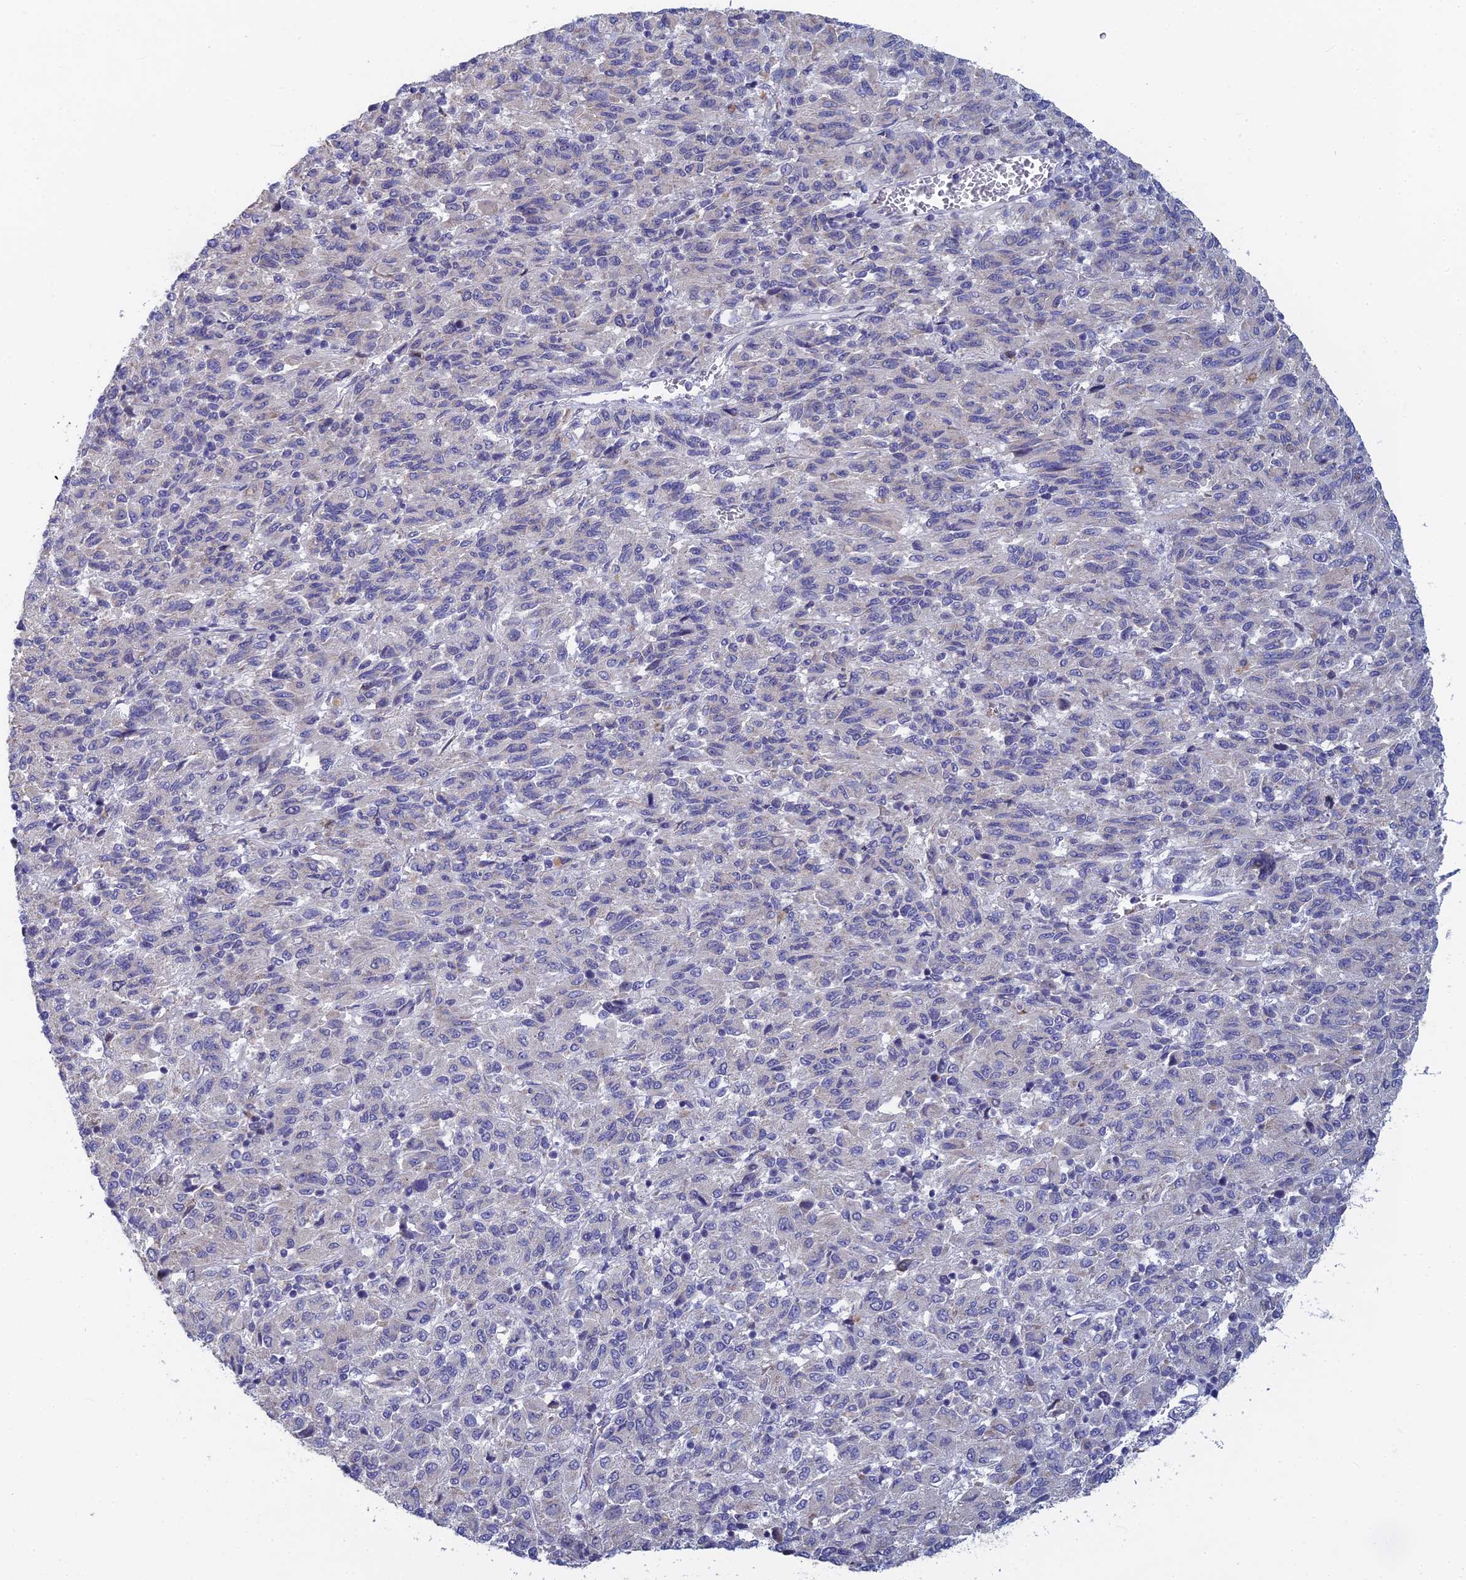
{"staining": {"intensity": "negative", "quantity": "none", "location": "none"}, "tissue": "melanoma", "cell_type": "Tumor cells", "image_type": "cancer", "snomed": [{"axis": "morphology", "description": "Malignant melanoma, Metastatic site"}, {"axis": "topography", "description": "Lung"}], "caption": "A high-resolution image shows immunohistochemistry staining of melanoma, which displays no significant positivity in tumor cells.", "gene": "GIPC1", "patient": {"sex": "male", "age": 64}}